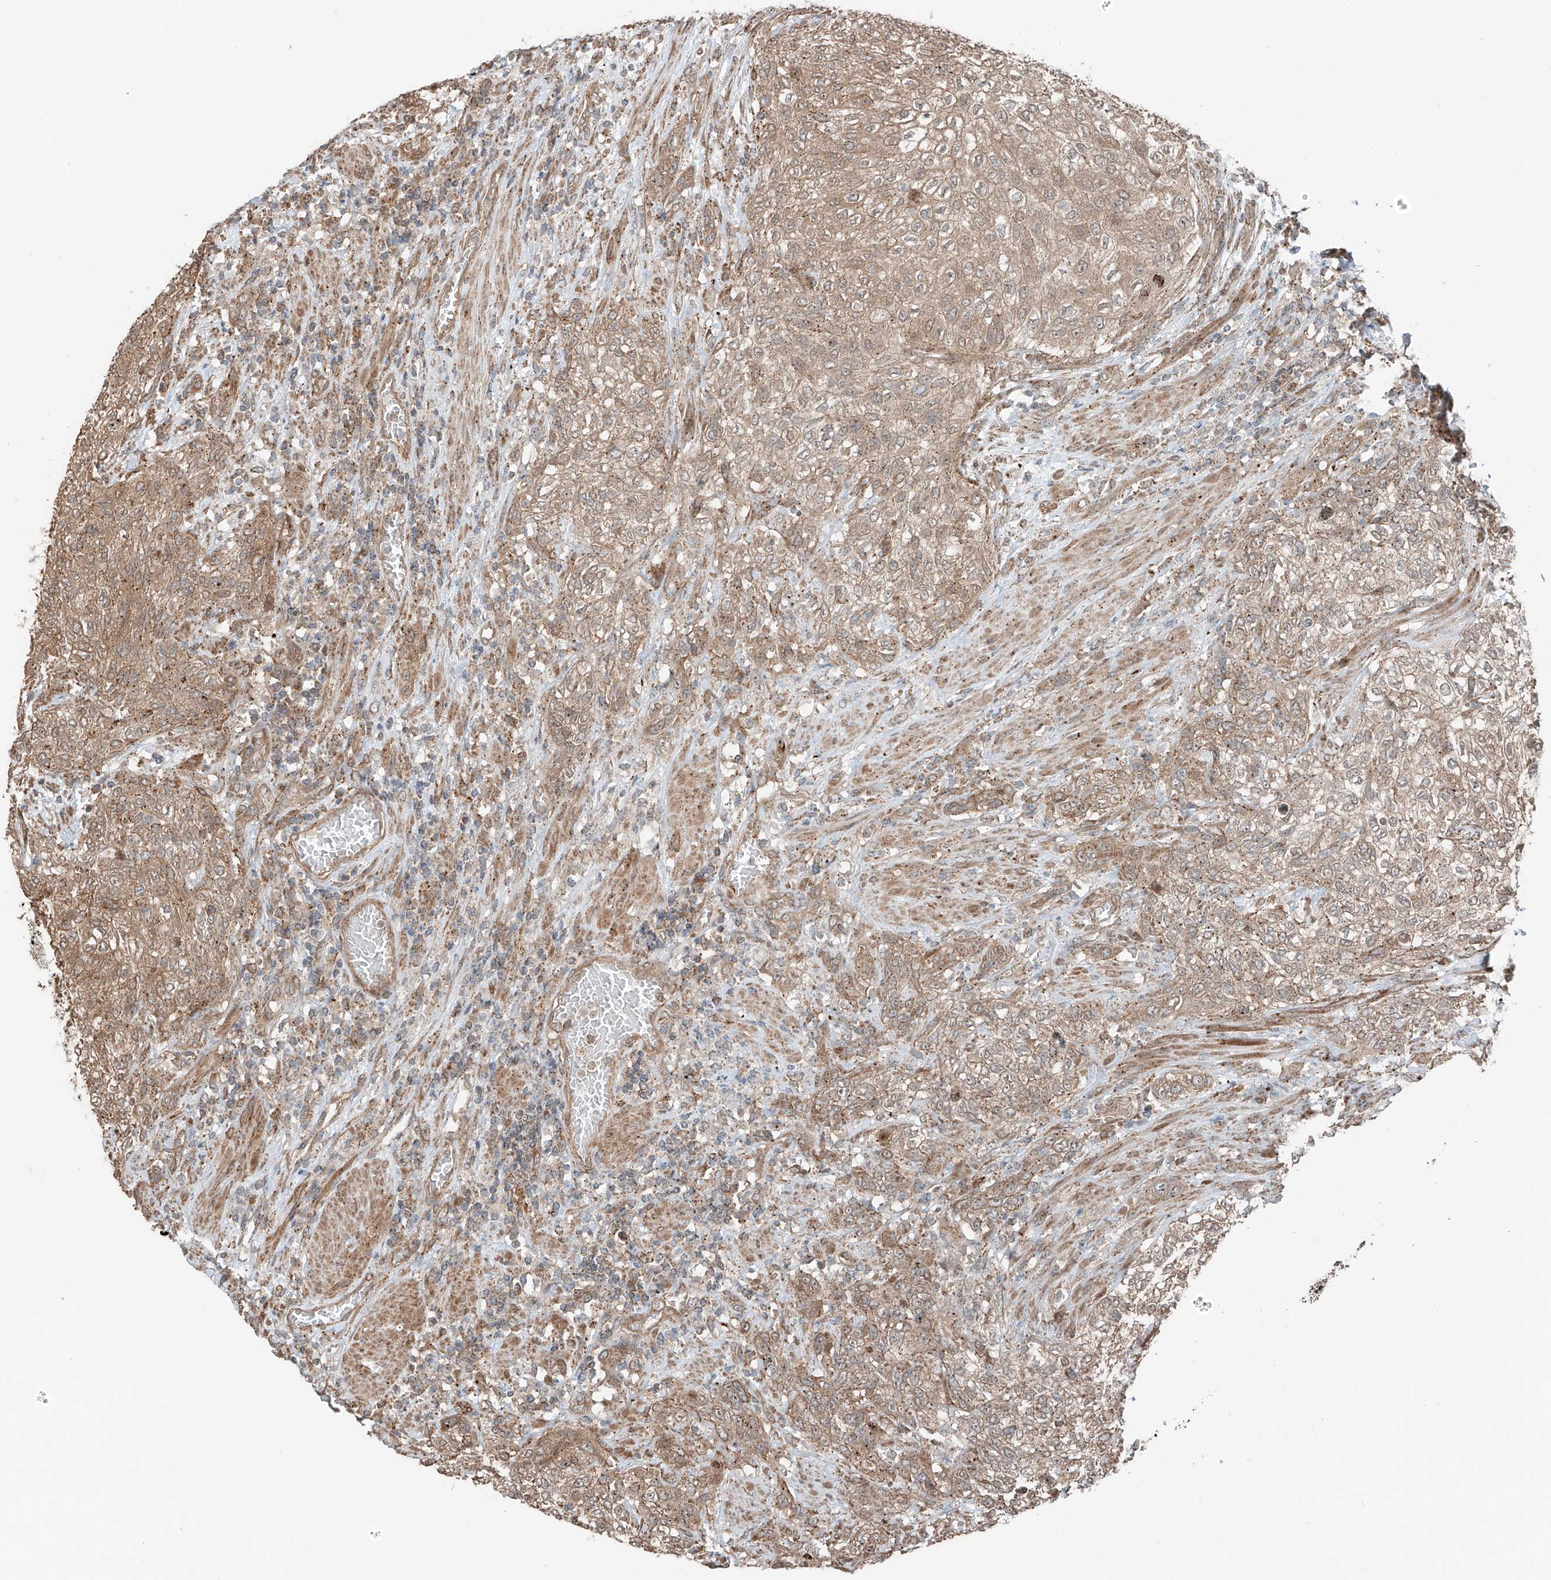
{"staining": {"intensity": "weak", "quantity": ">75%", "location": "cytoplasmic/membranous"}, "tissue": "urothelial cancer", "cell_type": "Tumor cells", "image_type": "cancer", "snomed": [{"axis": "morphology", "description": "Urothelial carcinoma, High grade"}, {"axis": "topography", "description": "Urinary bladder"}], "caption": "Human urothelial carcinoma (high-grade) stained with a brown dye reveals weak cytoplasmic/membranous positive expression in approximately >75% of tumor cells.", "gene": "CEP162", "patient": {"sex": "male", "age": 35}}